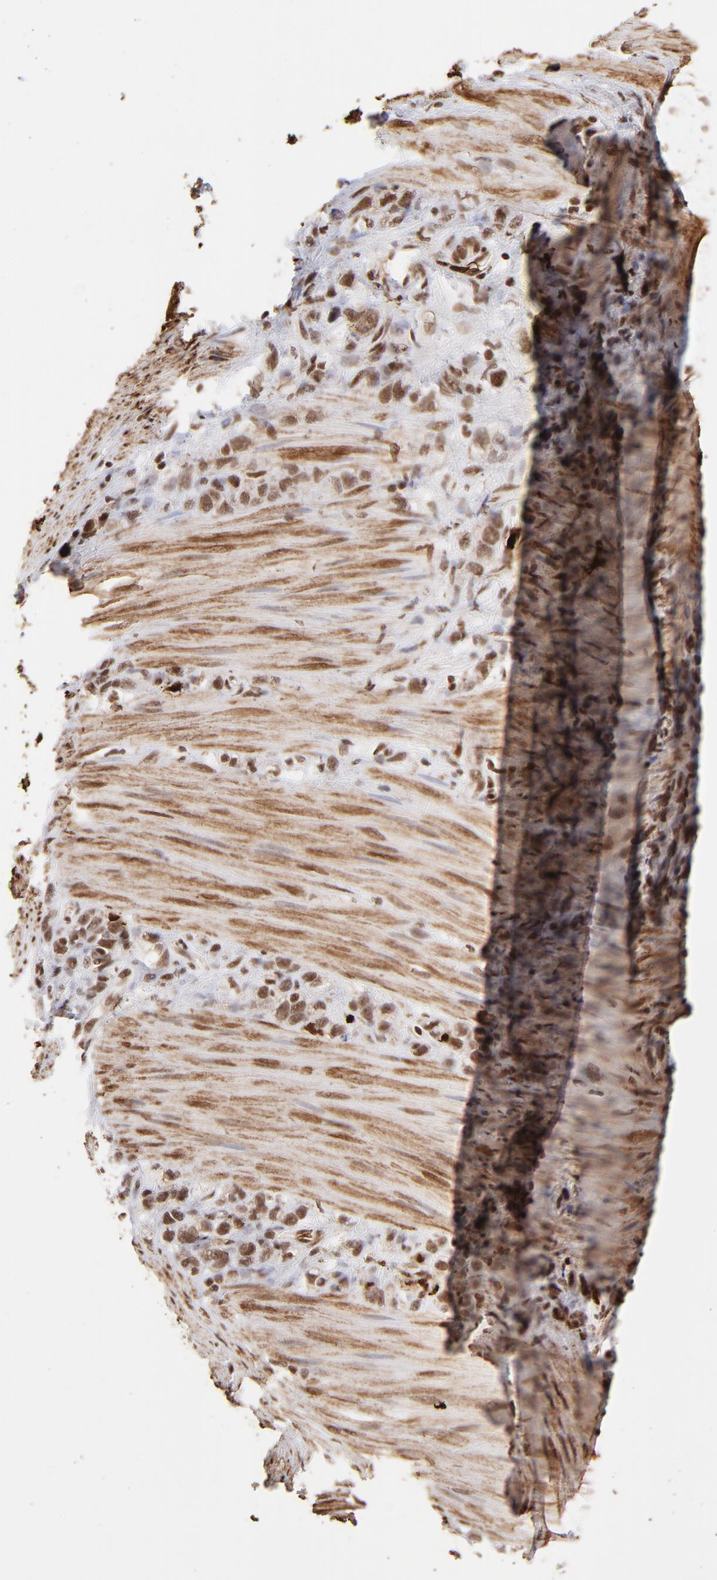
{"staining": {"intensity": "moderate", "quantity": ">75%", "location": "nuclear"}, "tissue": "stomach cancer", "cell_type": "Tumor cells", "image_type": "cancer", "snomed": [{"axis": "morphology", "description": "Normal tissue, NOS"}, {"axis": "morphology", "description": "Adenocarcinoma, NOS"}, {"axis": "morphology", "description": "Adenocarcinoma, High grade"}, {"axis": "topography", "description": "Stomach, upper"}, {"axis": "topography", "description": "Stomach"}], "caption": "An image of stomach cancer (adenocarcinoma) stained for a protein demonstrates moderate nuclear brown staining in tumor cells.", "gene": "ZFX", "patient": {"sex": "female", "age": 65}}